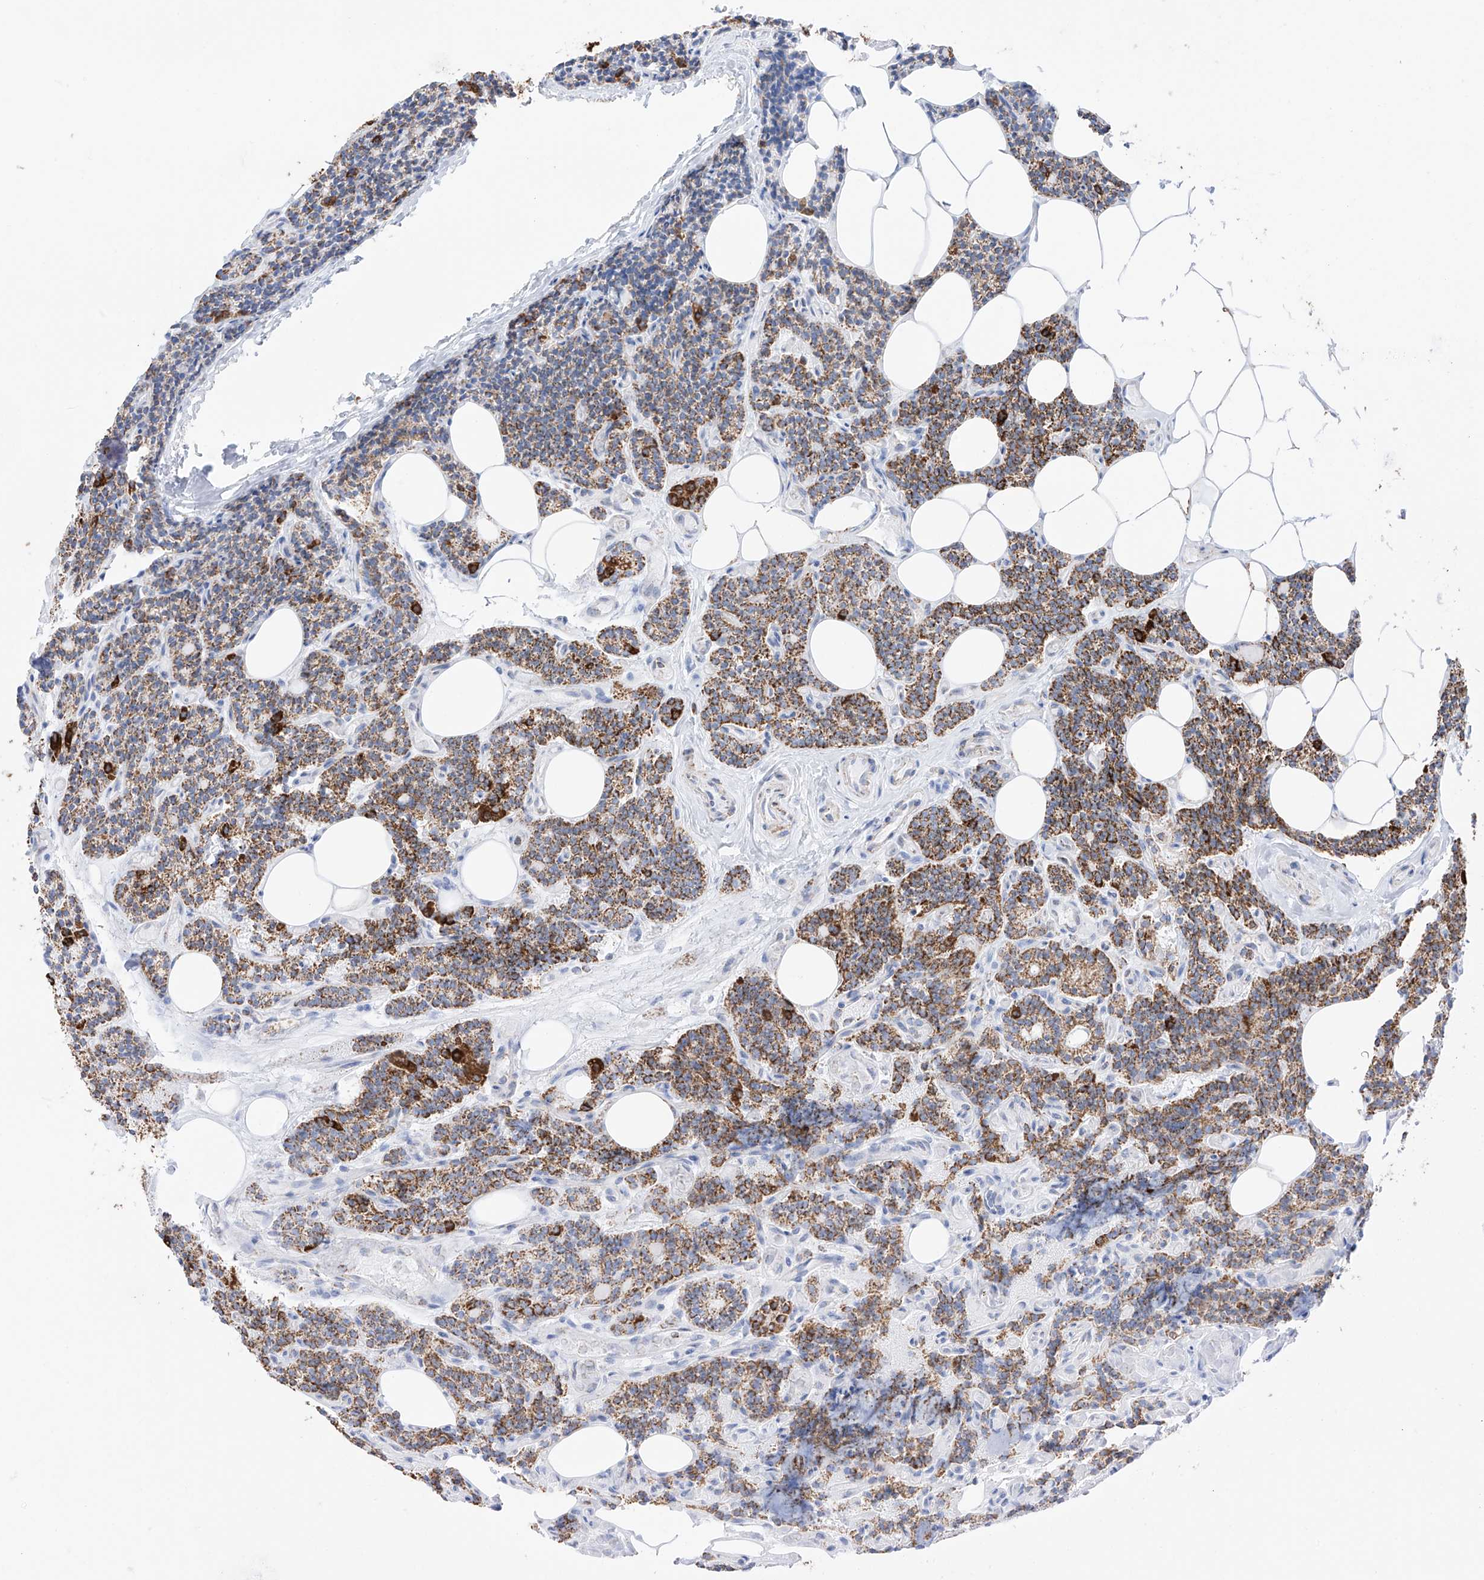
{"staining": {"intensity": "moderate", "quantity": ">75%", "location": "cytoplasmic/membranous"}, "tissue": "parathyroid gland", "cell_type": "Glandular cells", "image_type": "normal", "snomed": [{"axis": "morphology", "description": "Normal tissue, NOS"}, {"axis": "topography", "description": "Parathyroid gland"}], "caption": "Benign parathyroid gland demonstrates moderate cytoplasmic/membranous staining in approximately >75% of glandular cells, visualized by immunohistochemistry.", "gene": "XKR3", "patient": {"sex": "female", "age": 43}}